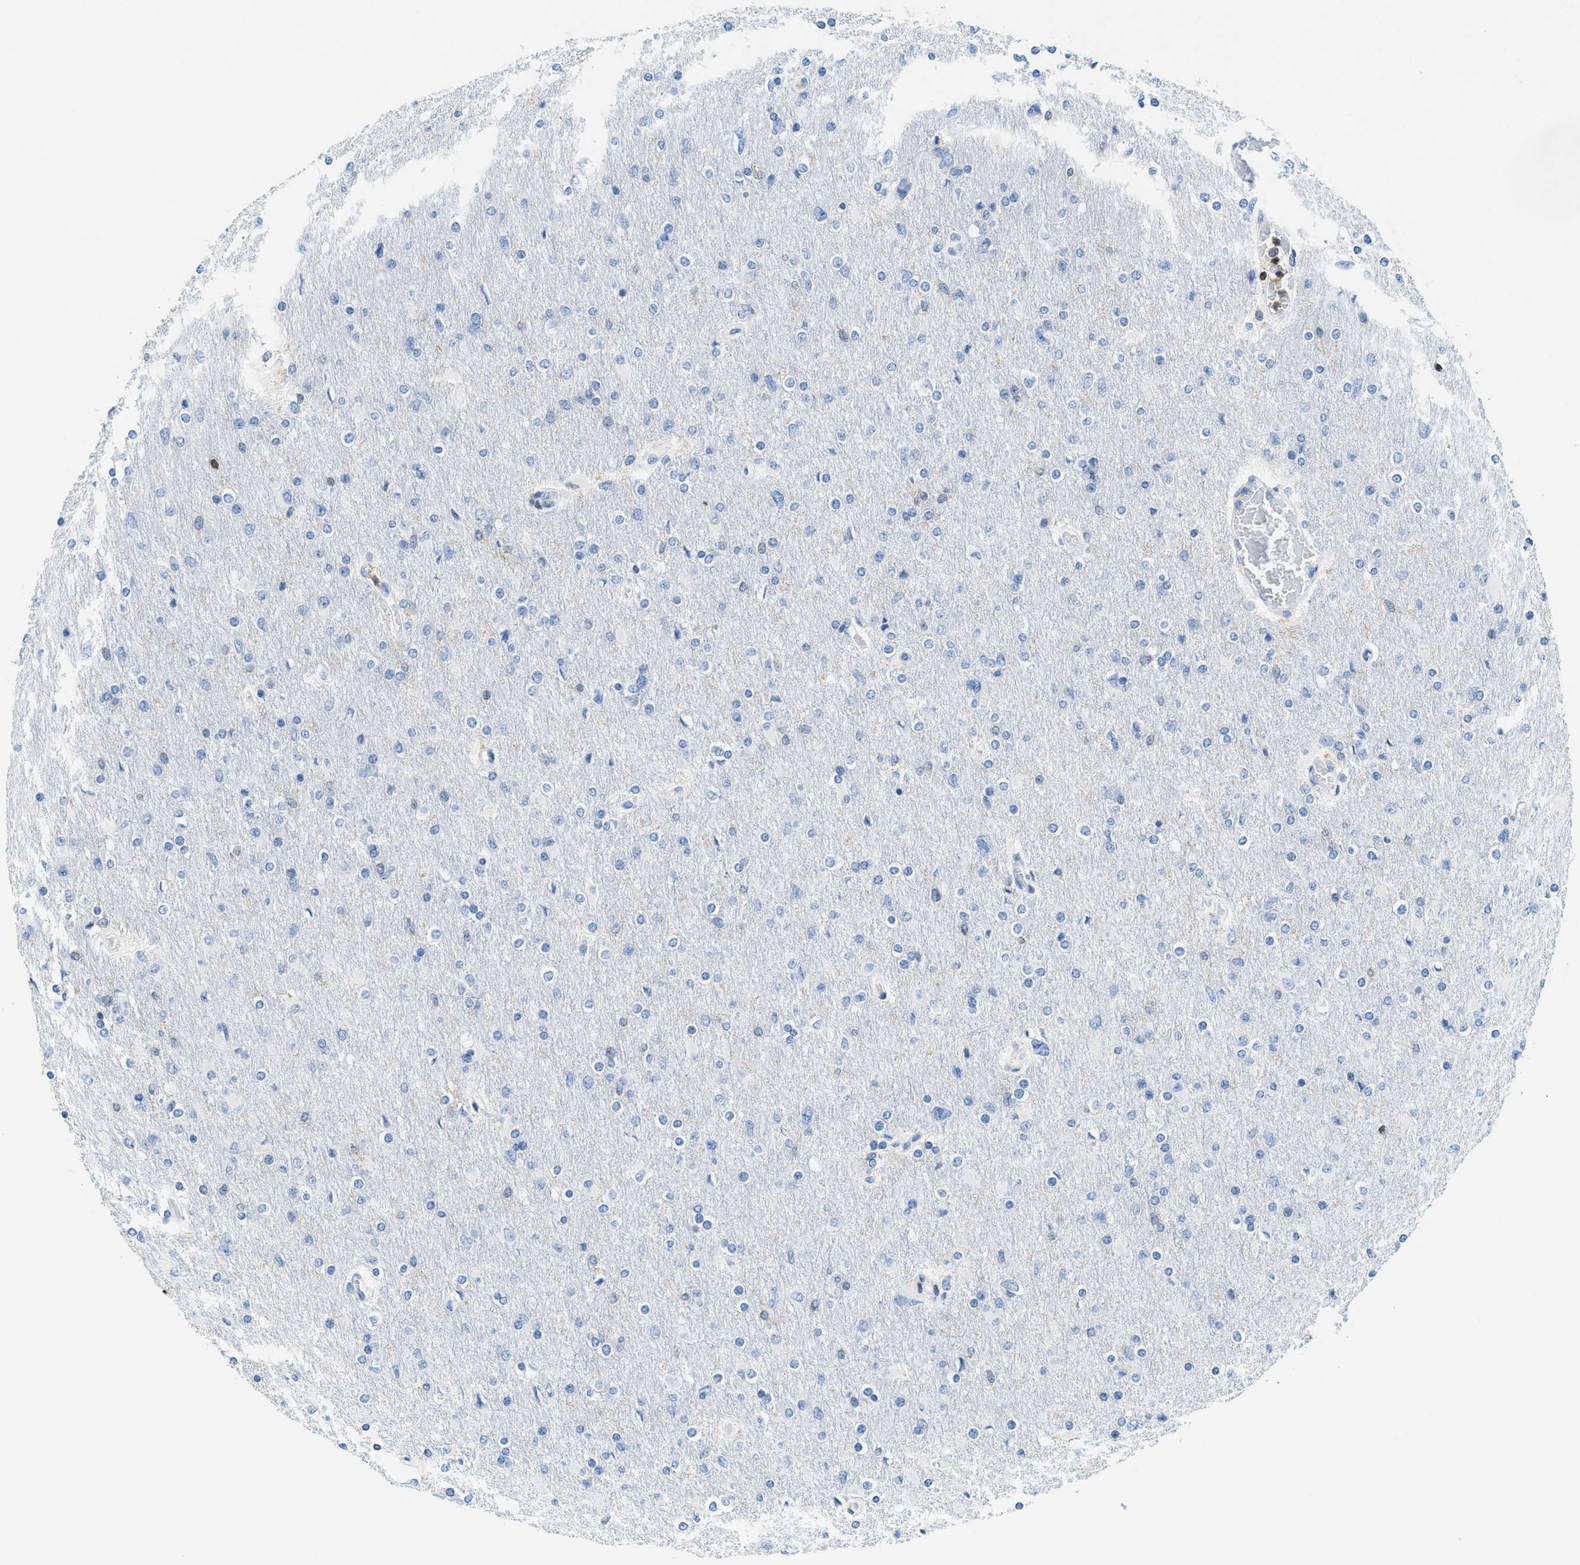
{"staining": {"intensity": "negative", "quantity": "none", "location": "none"}, "tissue": "glioma", "cell_type": "Tumor cells", "image_type": "cancer", "snomed": [{"axis": "morphology", "description": "Glioma, malignant, High grade"}, {"axis": "topography", "description": "Cerebral cortex"}], "caption": "Immunohistochemical staining of human malignant high-grade glioma demonstrates no significant expression in tumor cells.", "gene": "FAM151A", "patient": {"sex": "female", "age": 36}}